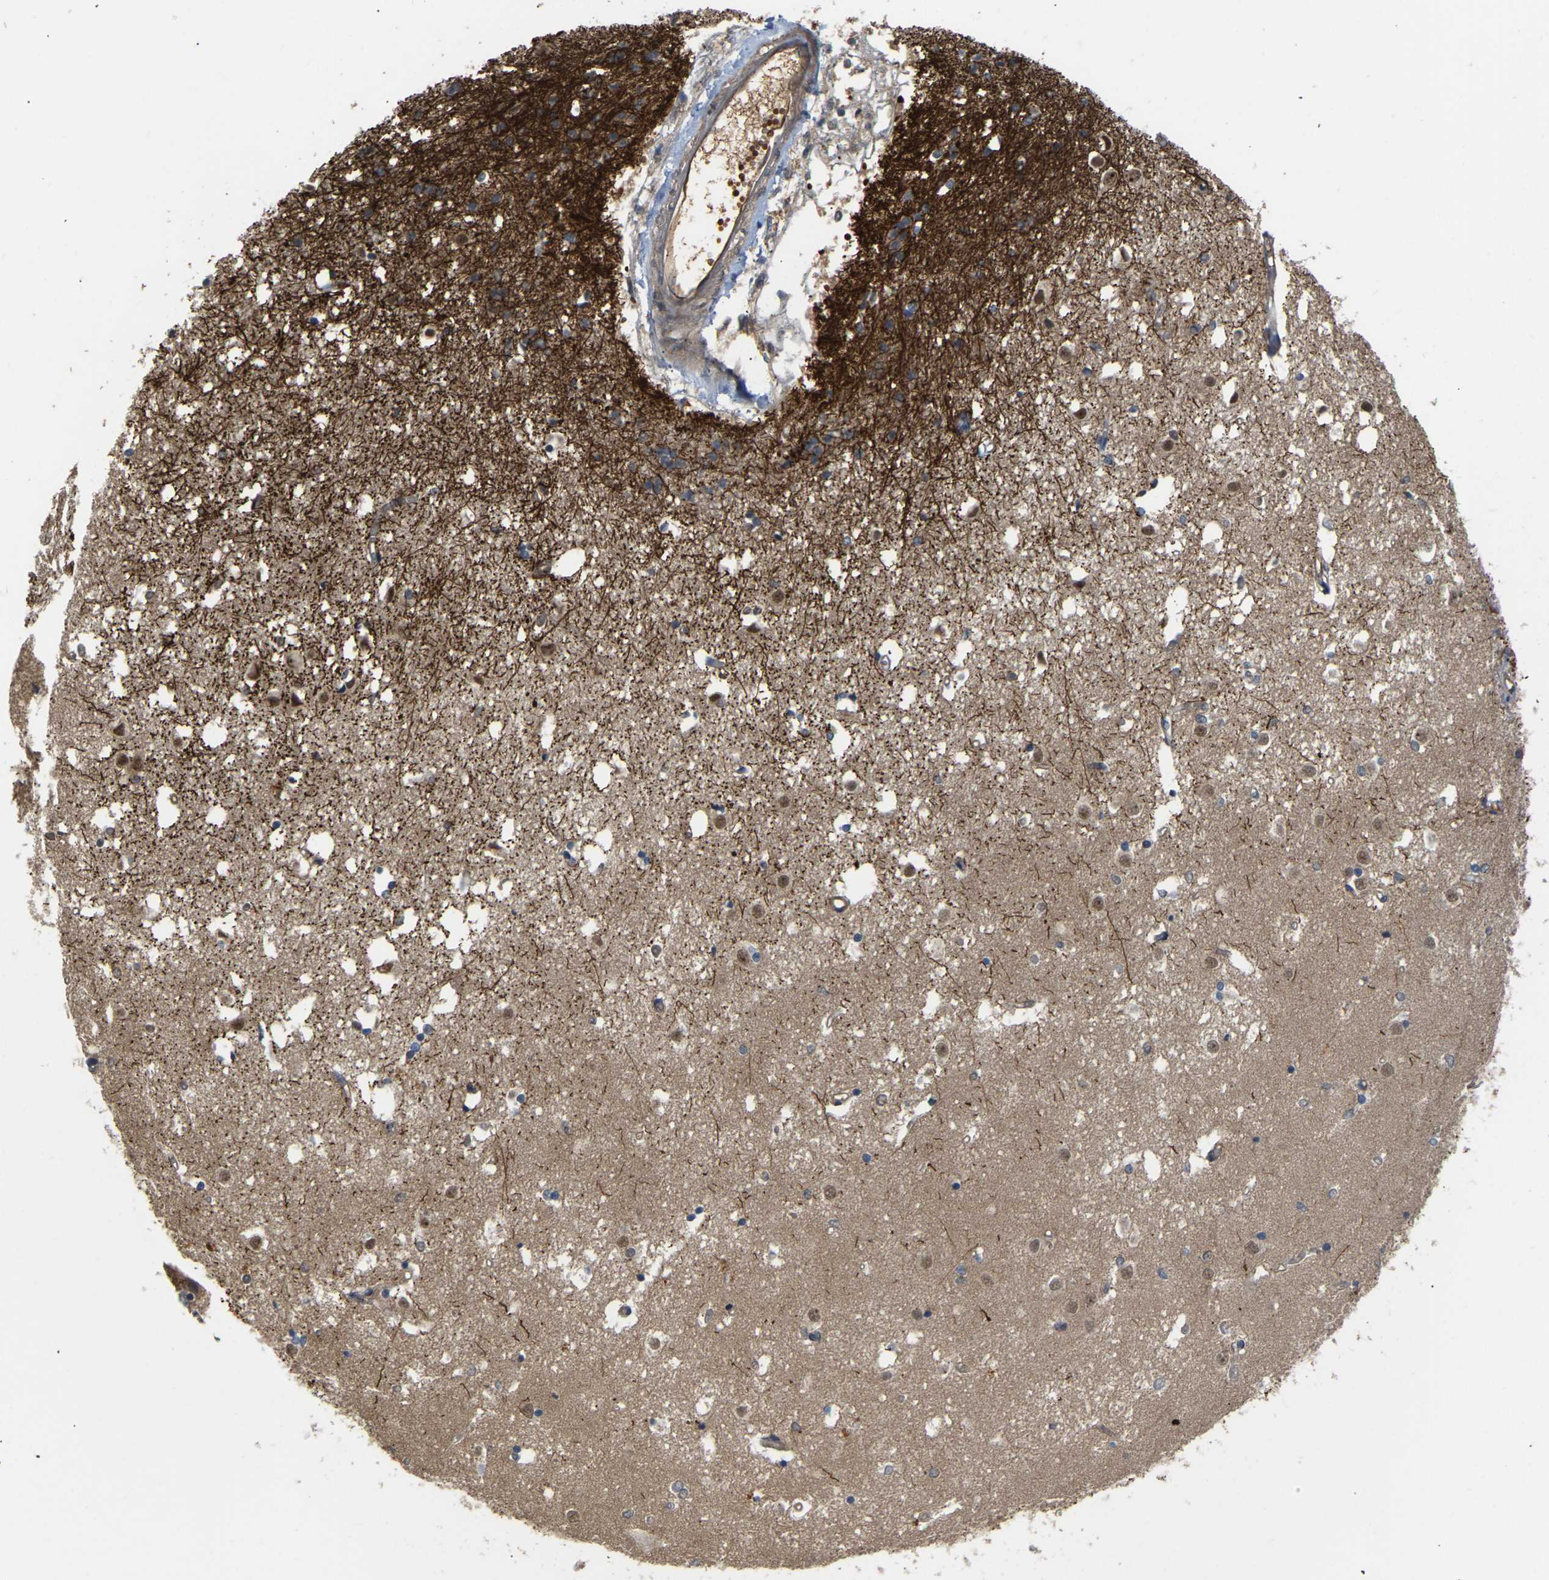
{"staining": {"intensity": "negative", "quantity": "none", "location": "none"}, "tissue": "caudate", "cell_type": "Glial cells", "image_type": "normal", "snomed": [{"axis": "morphology", "description": "Normal tissue, NOS"}, {"axis": "topography", "description": "Lateral ventricle wall"}], "caption": "An immunohistochemistry photomicrograph of normal caudate is shown. There is no staining in glial cells of caudate. The staining was performed using DAB (3,3'-diaminobenzidine) to visualize the protein expression in brown, while the nuclei were stained in blue with hematoxylin (Magnification: 20x).", "gene": "LIMK2", "patient": {"sex": "male", "age": 45}}